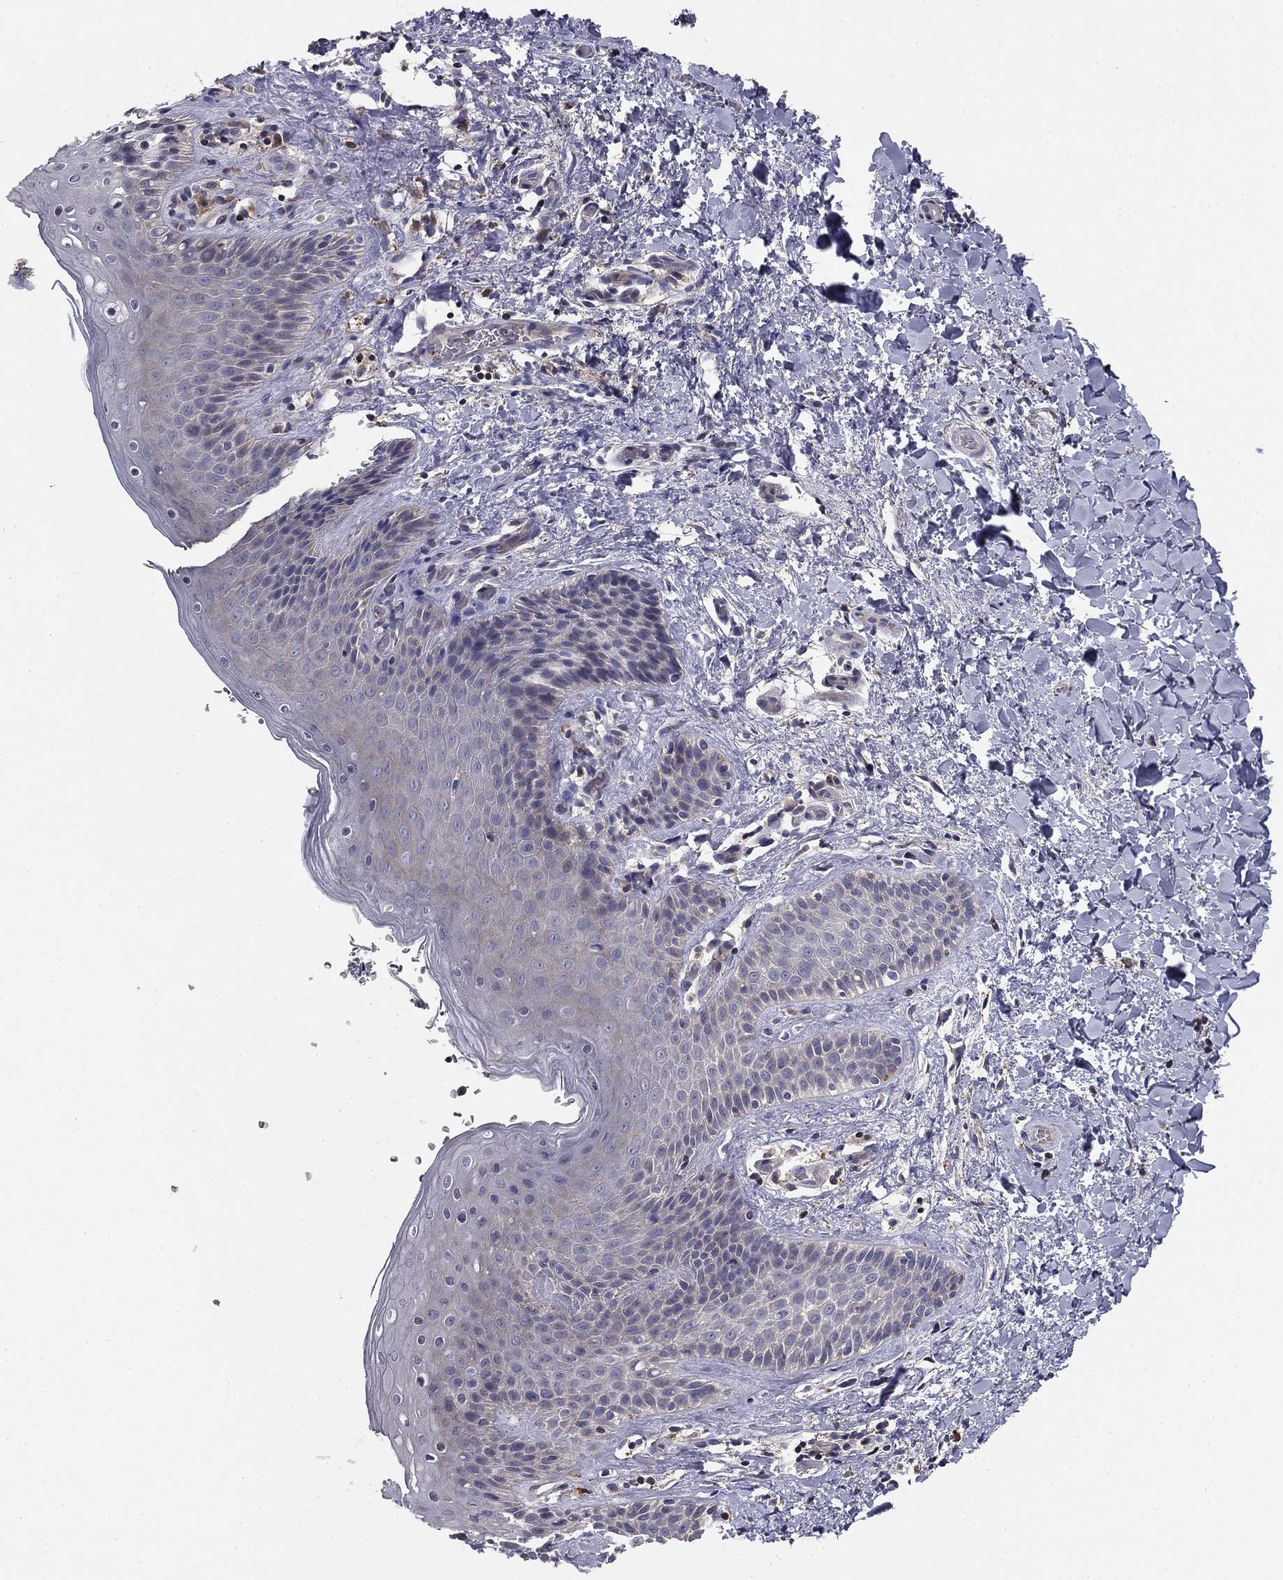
{"staining": {"intensity": "negative", "quantity": "none", "location": "none"}, "tissue": "skin", "cell_type": "Epidermal cells", "image_type": "normal", "snomed": [{"axis": "morphology", "description": "Normal tissue, NOS"}, {"axis": "topography", "description": "Anal"}], "caption": "This is a micrograph of immunohistochemistry (IHC) staining of benign skin, which shows no expression in epidermal cells.", "gene": "PLCB2", "patient": {"sex": "male", "age": 36}}